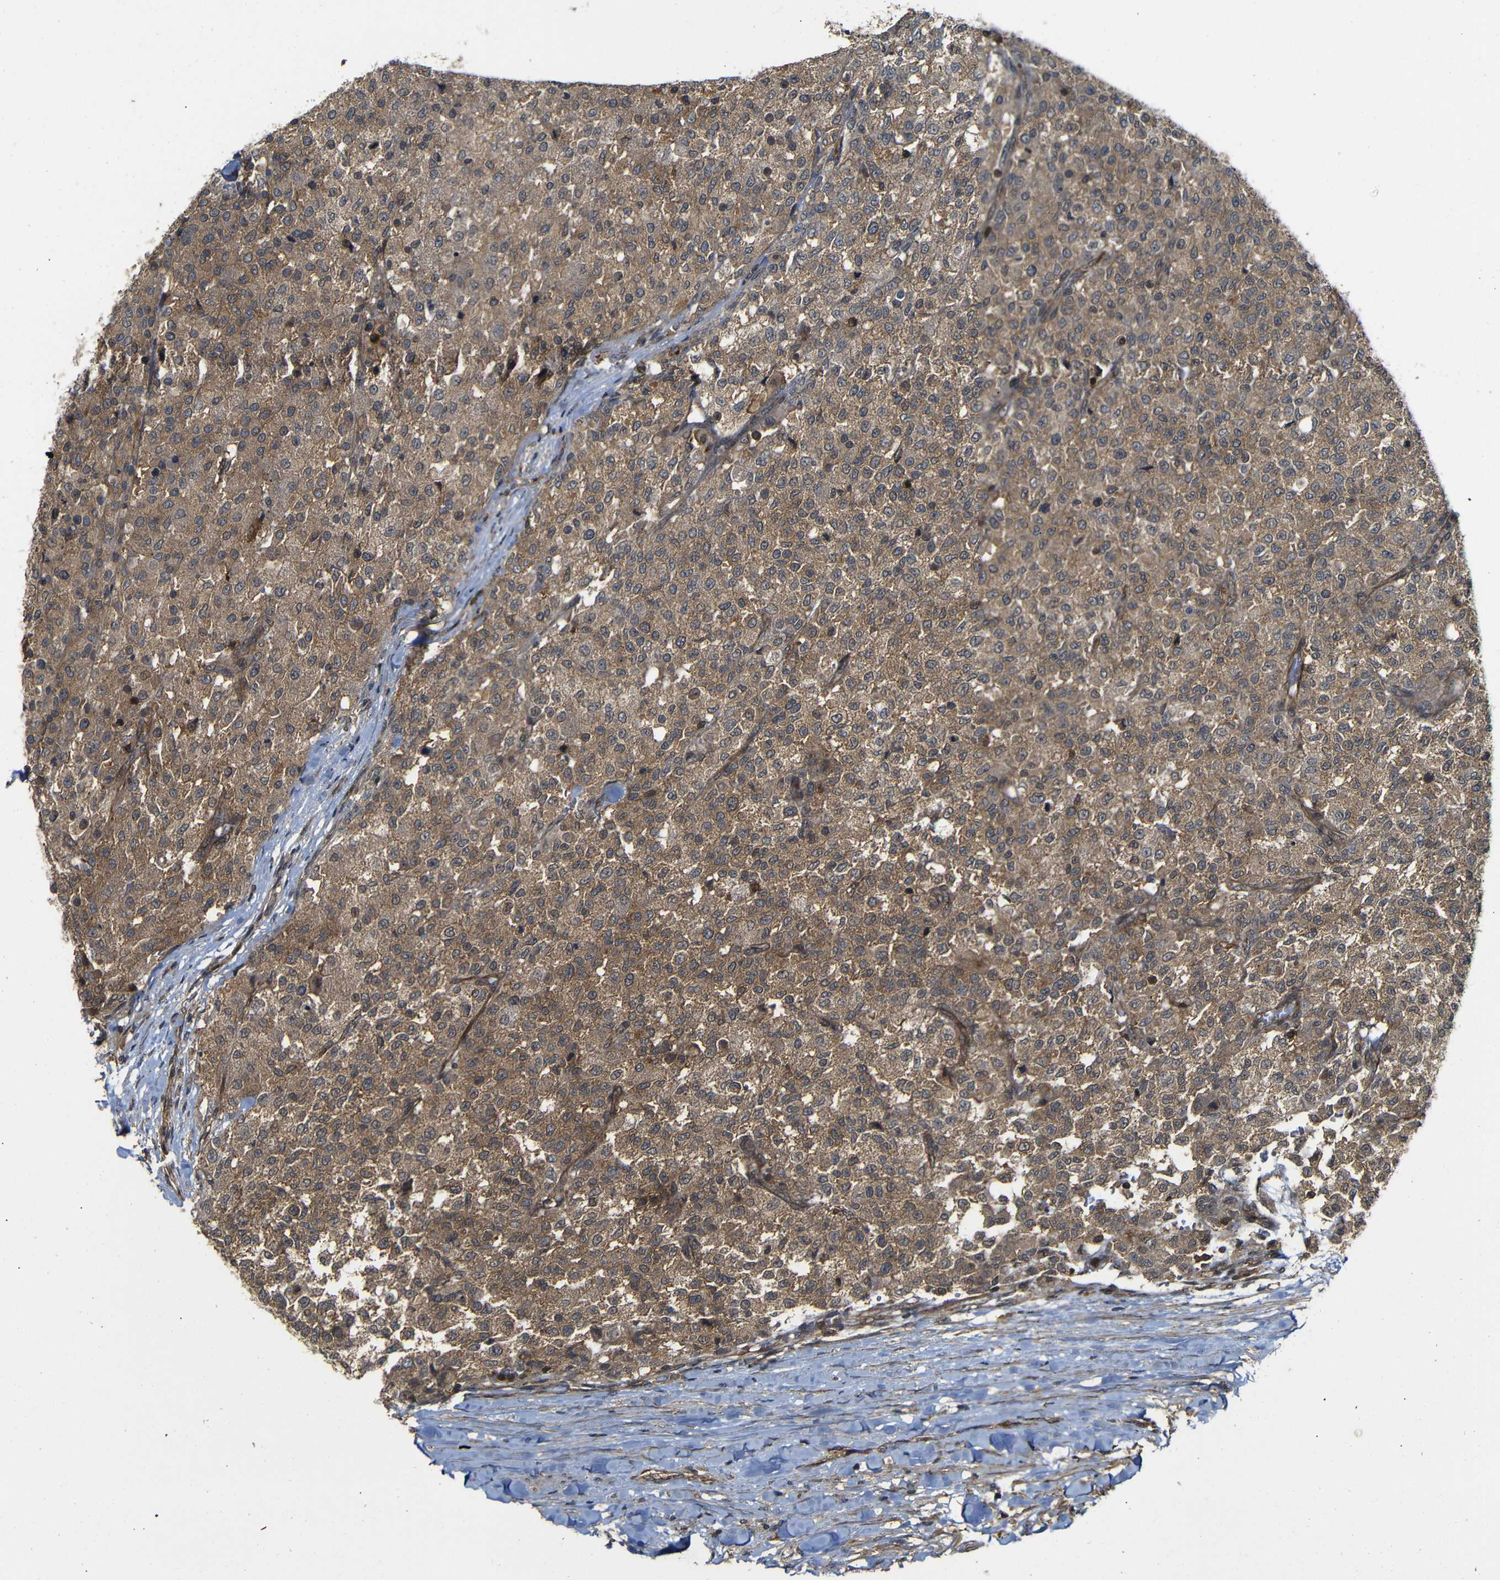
{"staining": {"intensity": "moderate", "quantity": ">75%", "location": "cytoplasmic/membranous"}, "tissue": "testis cancer", "cell_type": "Tumor cells", "image_type": "cancer", "snomed": [{"axis": "morphology", "description": "Seminoma, NOS"}, {"axis": "topography", "description": "Testis"}], "caption": "The immunohistochemical stain highlights moderate cytoplasmic/membranous expression in tumor cells of testis seminoma tissue. (Brightfield microscopy of DAB IHC at high magnification).", "gene": "NANOS1", "patient": {"sex": "male", "age": 59}}